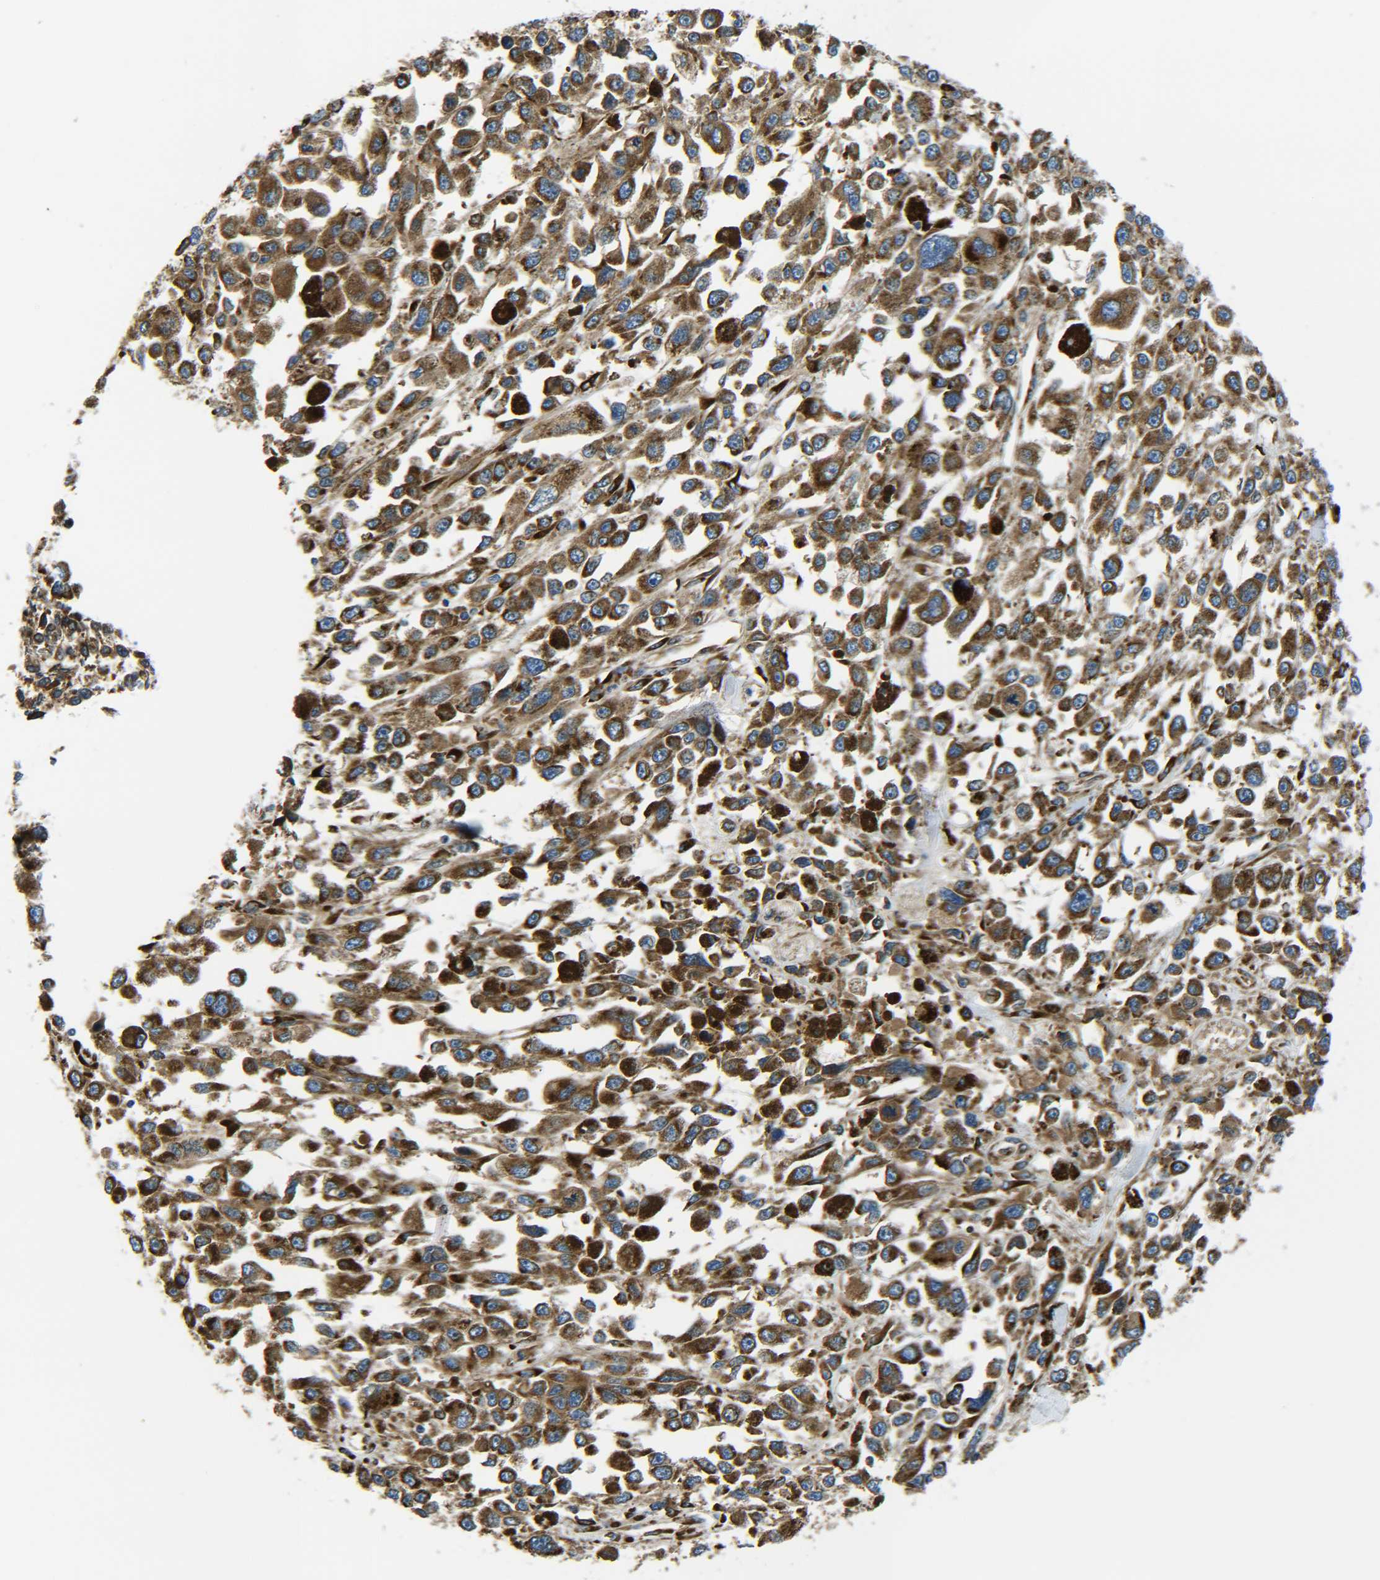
{"staining": {"intensity": "strong", "quantity": ">75%", "location": "cytoplasmic/membranous"}, "tissue": "melanoma", "cell_type": "Tumor cells", "image_type": "cancer", "snomed": [{"axis": "morphology", "description": "Malignant melanoma, Metastatic site"}, {"axis": "topography", "description": "Lymph node"}], "caption": "Protein analysis of melanoma tissue reveals strong cytoplasmic/membranous positivity in approximately >75% of tumor cells.", "gene": "PREB", "patient": {"sex": "male", "age": 59}}